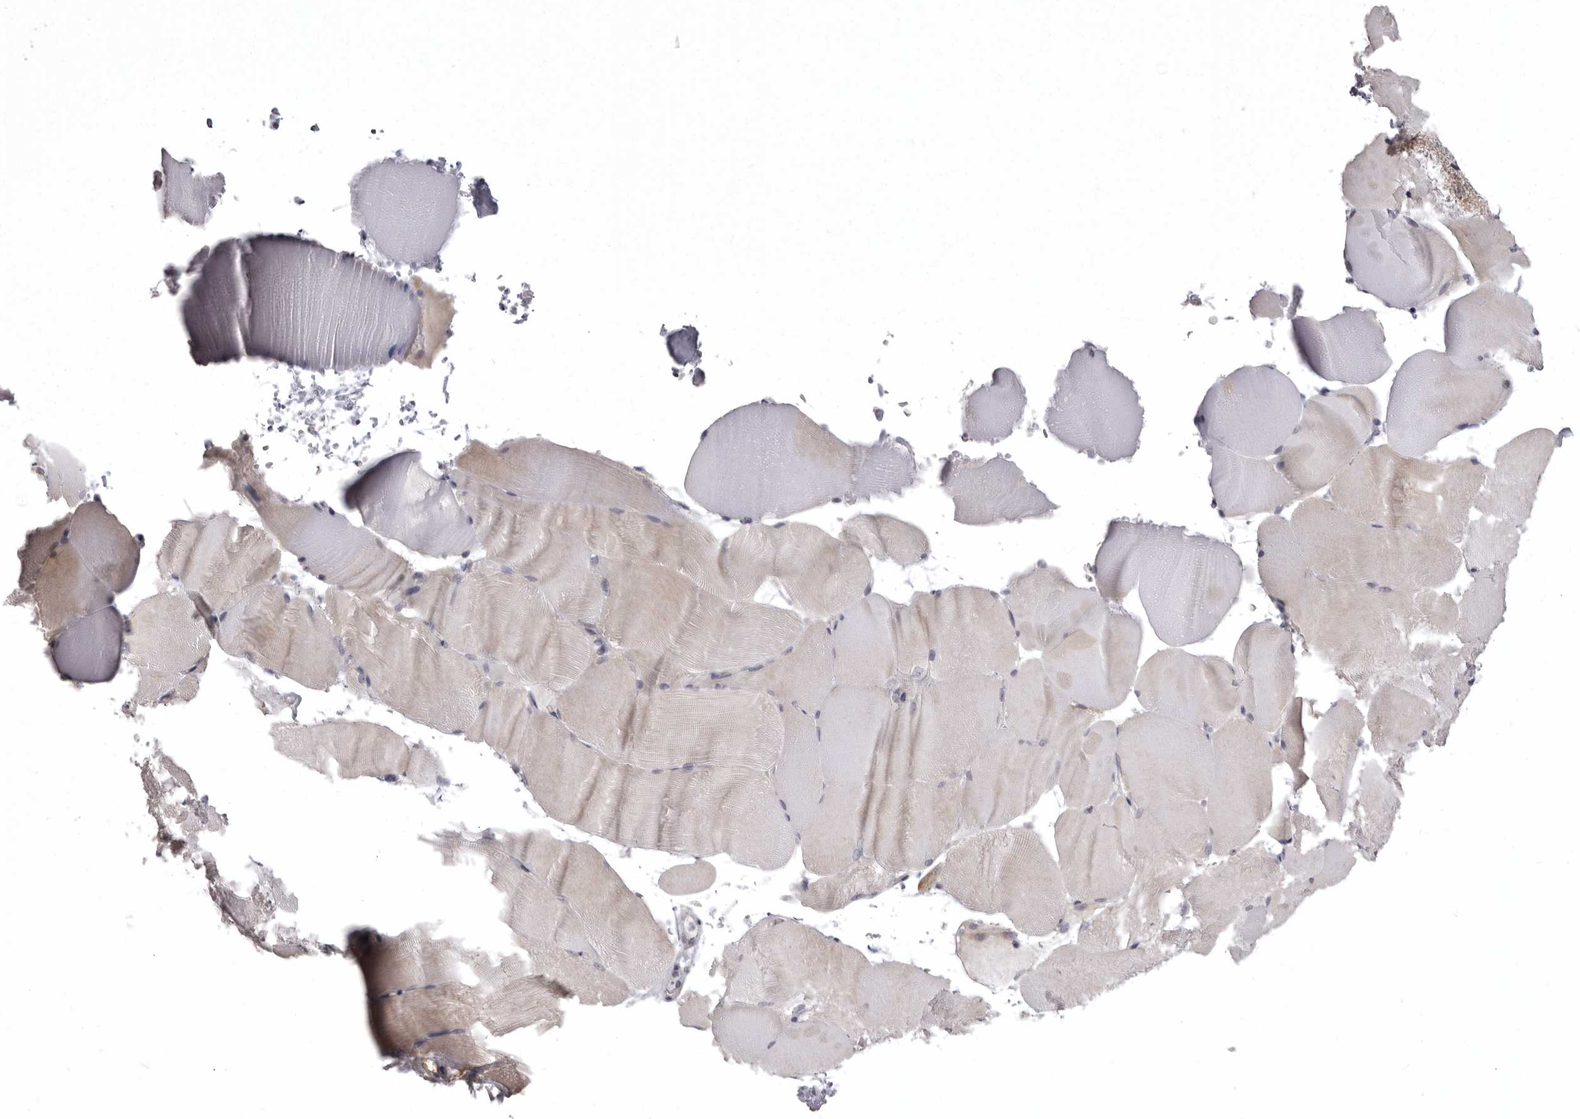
{"staining": {"intensity": "negative", "quantity": "none", "location": "none"}, "tissue": "skeletal muscle", "cell_type": "Myocytes", "image_type": "normal", "snomed": [{"axis": "morphology", "description": "Normal tissue, NOS"}, {"axis": "topography", "description": "Skeletal muscle"}, {"axis": "topography", "description": "Parathyroid gland"}], "caption": "Immunohistochemistry of normal skeletal muscle shows no expression in myocytes.", "gene": "NCEH1", "patient": {"sex": "female", "age": 37}}